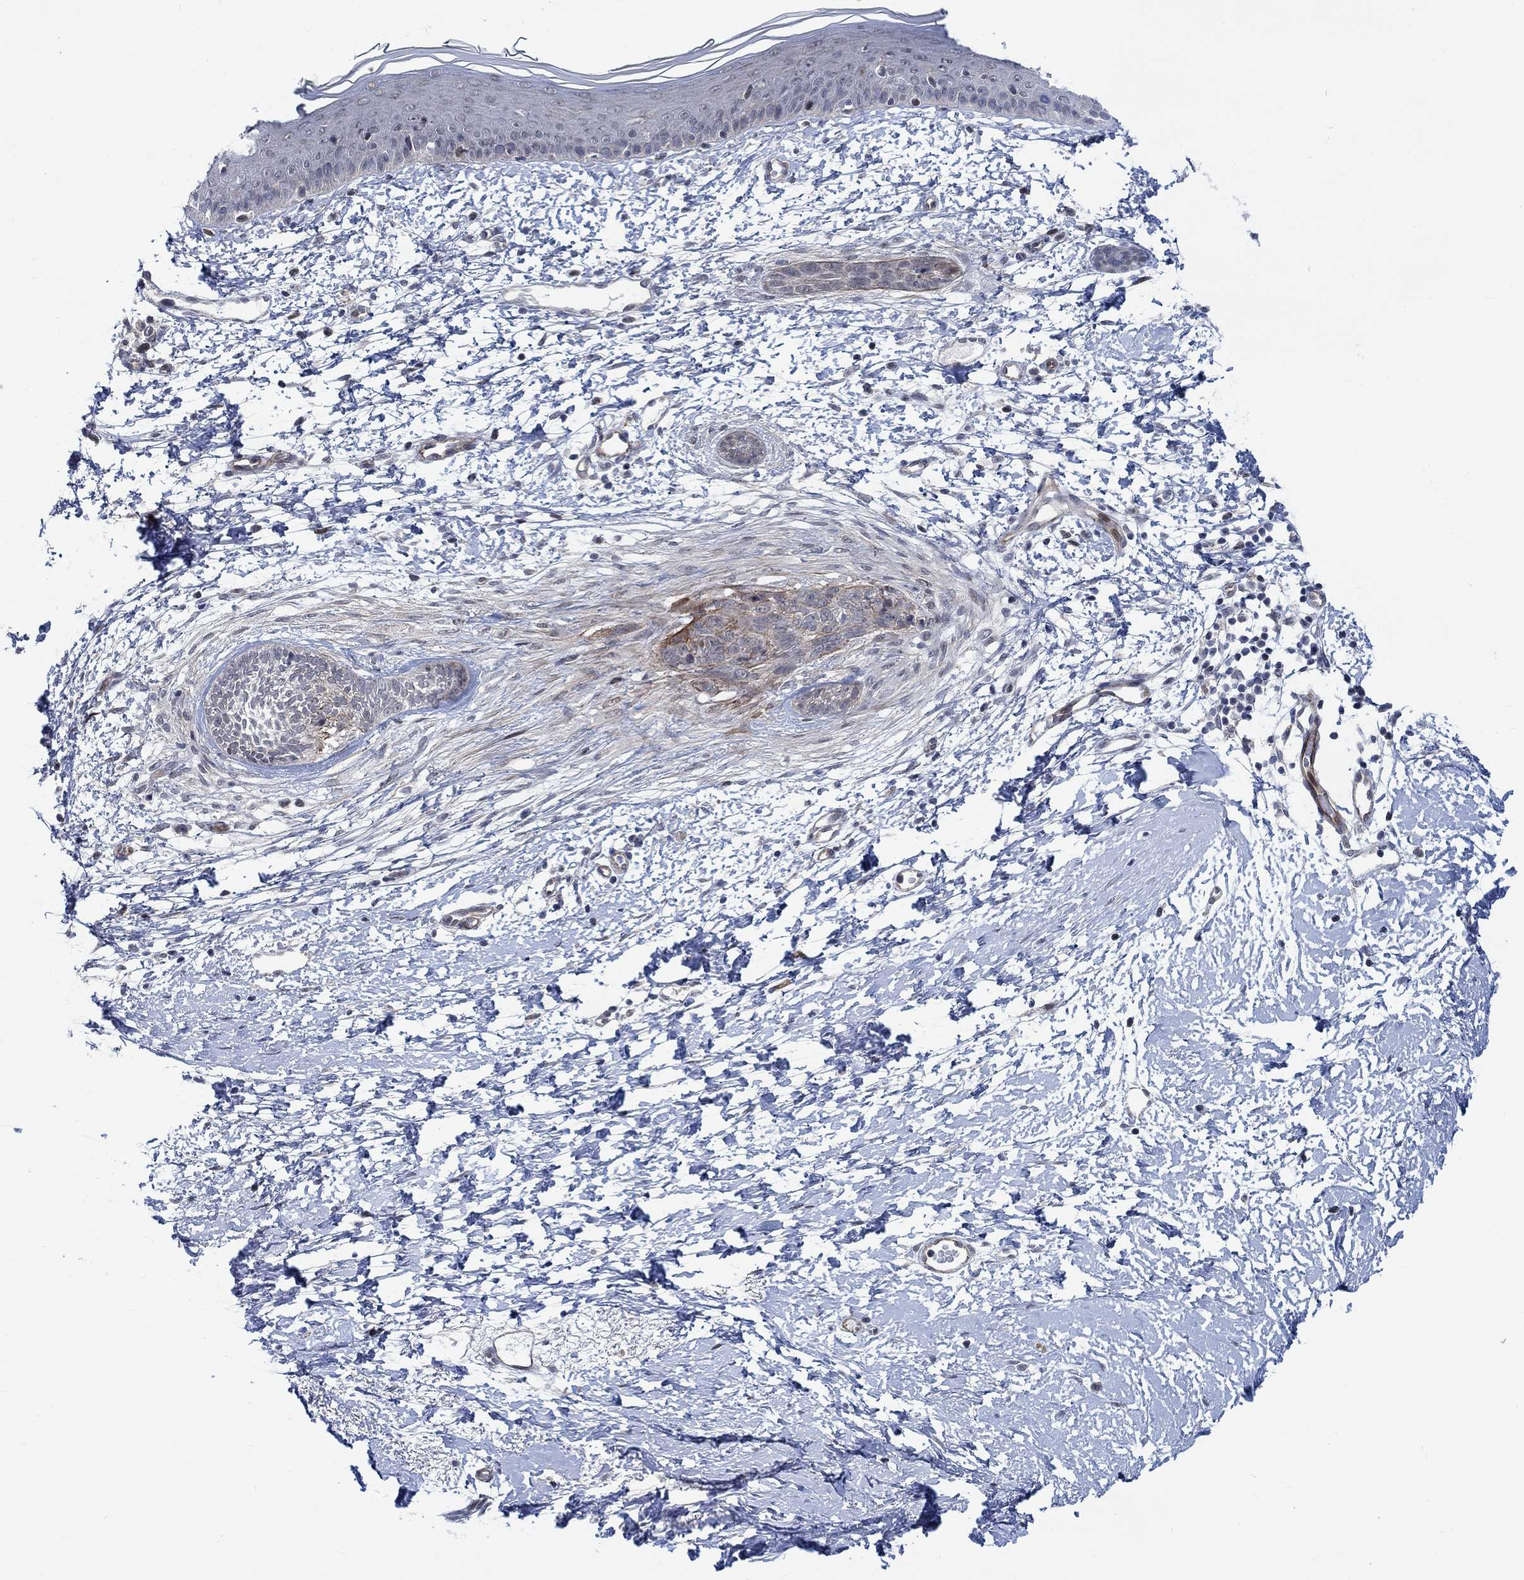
{"staining": {"intensity": "strong", "quantity": "<25%", "location": "cytoplasmic/membranous"}, "tissue": "skin cancer", "cell_type": "Tumor cells", "image_type": "cancer", "snomed": [{"axis": "morphology", "description": "Normal tissue, NOS"}, {"axis": "morphology", "description": "Basal cell carcinoma"}, {"axis": "topography", "description": "Skin"}], "caption": "Skin cancer (basal cell carcinoma) stained with a brown dye shows strong cytoplasmic/membranous positive positivity in about <25% of tumor cells.", "gene": "KCNH8", "patient": {"sex": "male", "age": 84}}